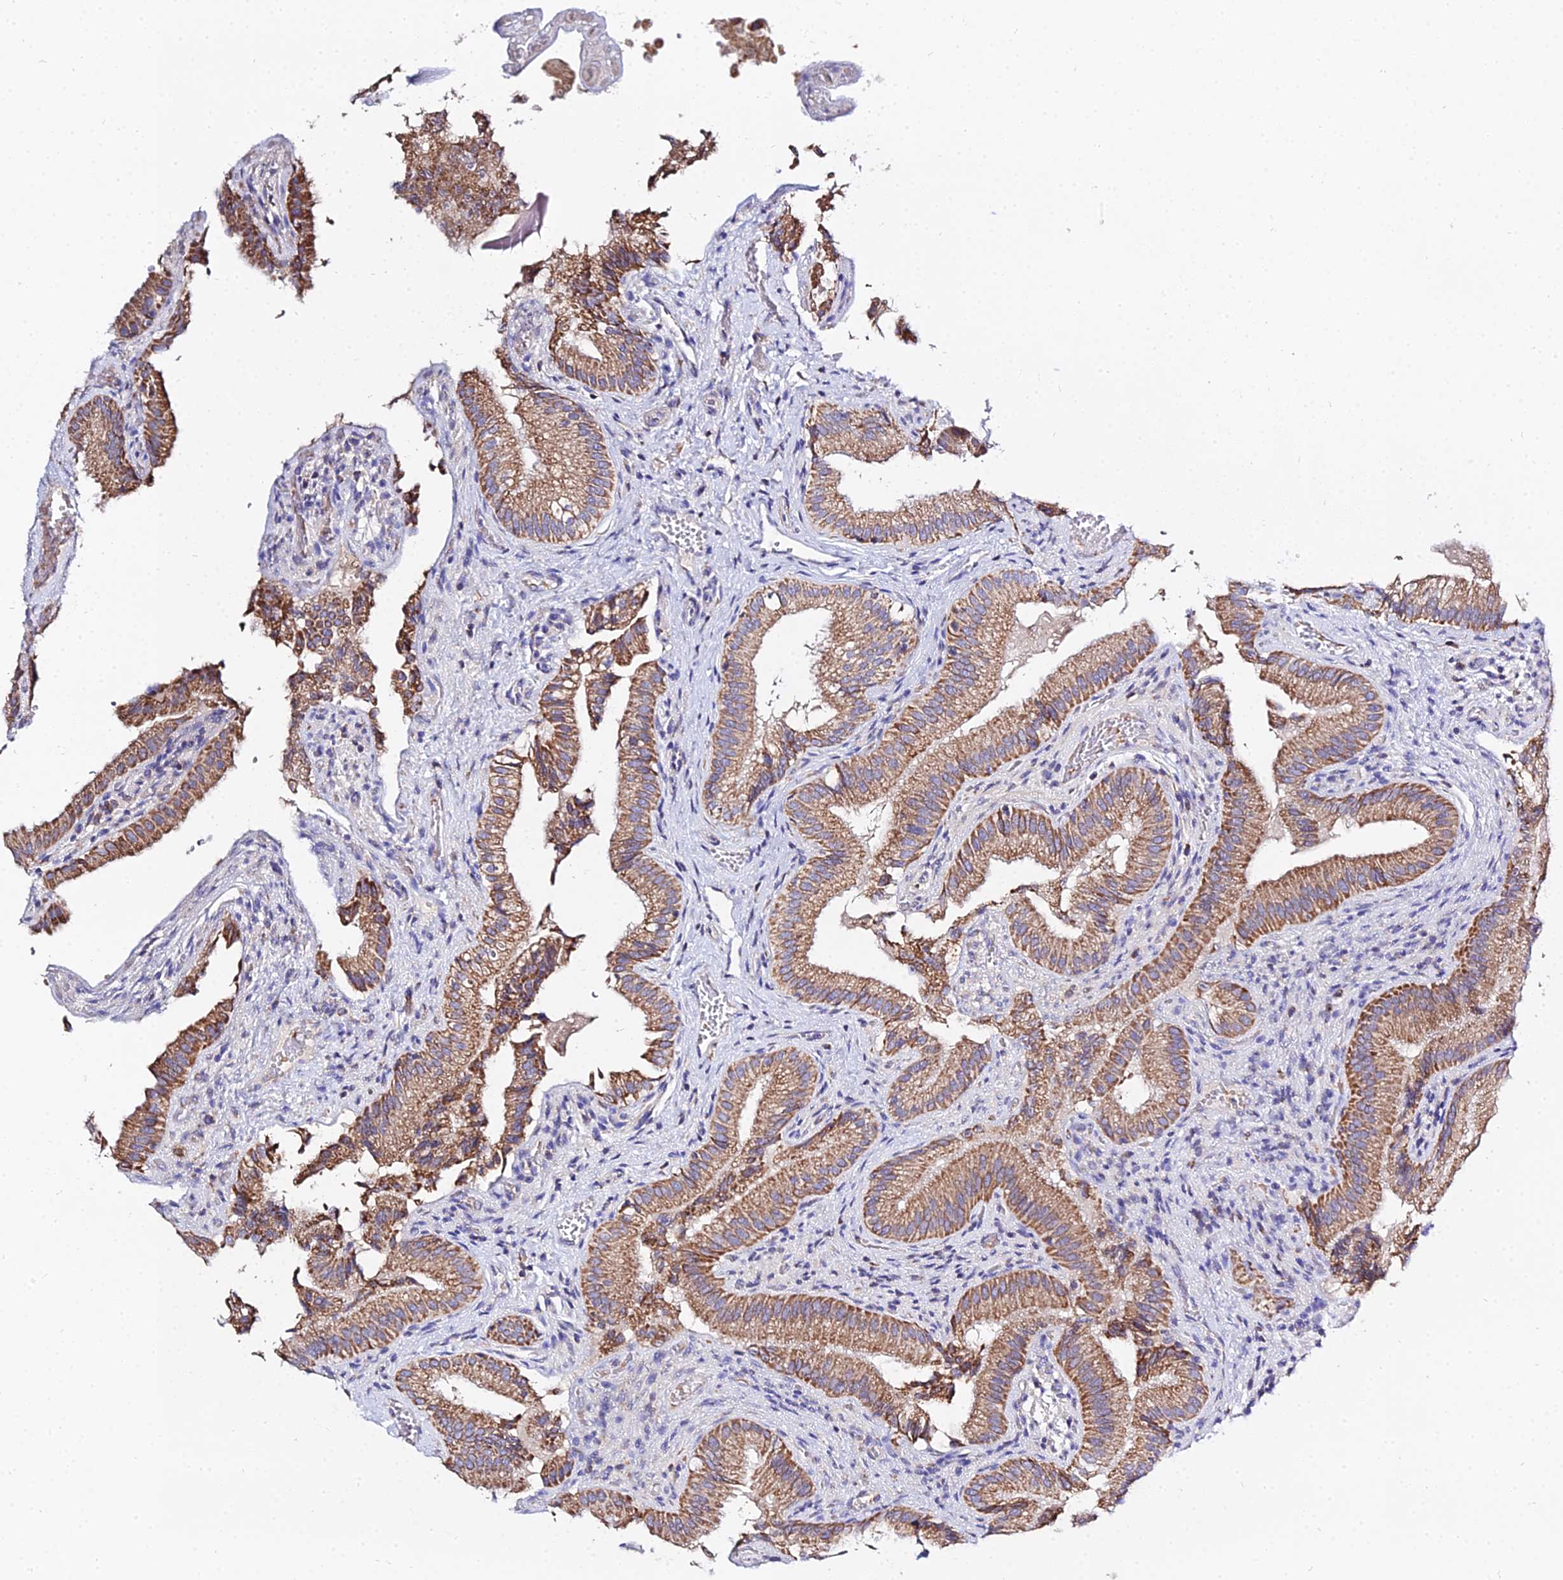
{"staining": {"intensity": "moderate", "quantity": ">75%", "location": "cytoplasmic/membranous"}, "tissue": "gallbladder", "cell_type": "Glandular cells", "image_type": "normal", "snomed": [{"axis": "morphology", "description": "Normal tissue, NOS"}, {"axis": "topography", "description": "Gallbladder"}], "caption": "Unremarkable gallbladder displays moderate cytoplasmic/membranous expression in approximately >75% of glandular cells, visualized by immunohistochemistry. (Stains: DAB in brown, nuclei in blue, Microscopy: brightfield microscopy at high magnification).", "gene": "TYW5", "patient": {"sex": "female", "age": 30}}